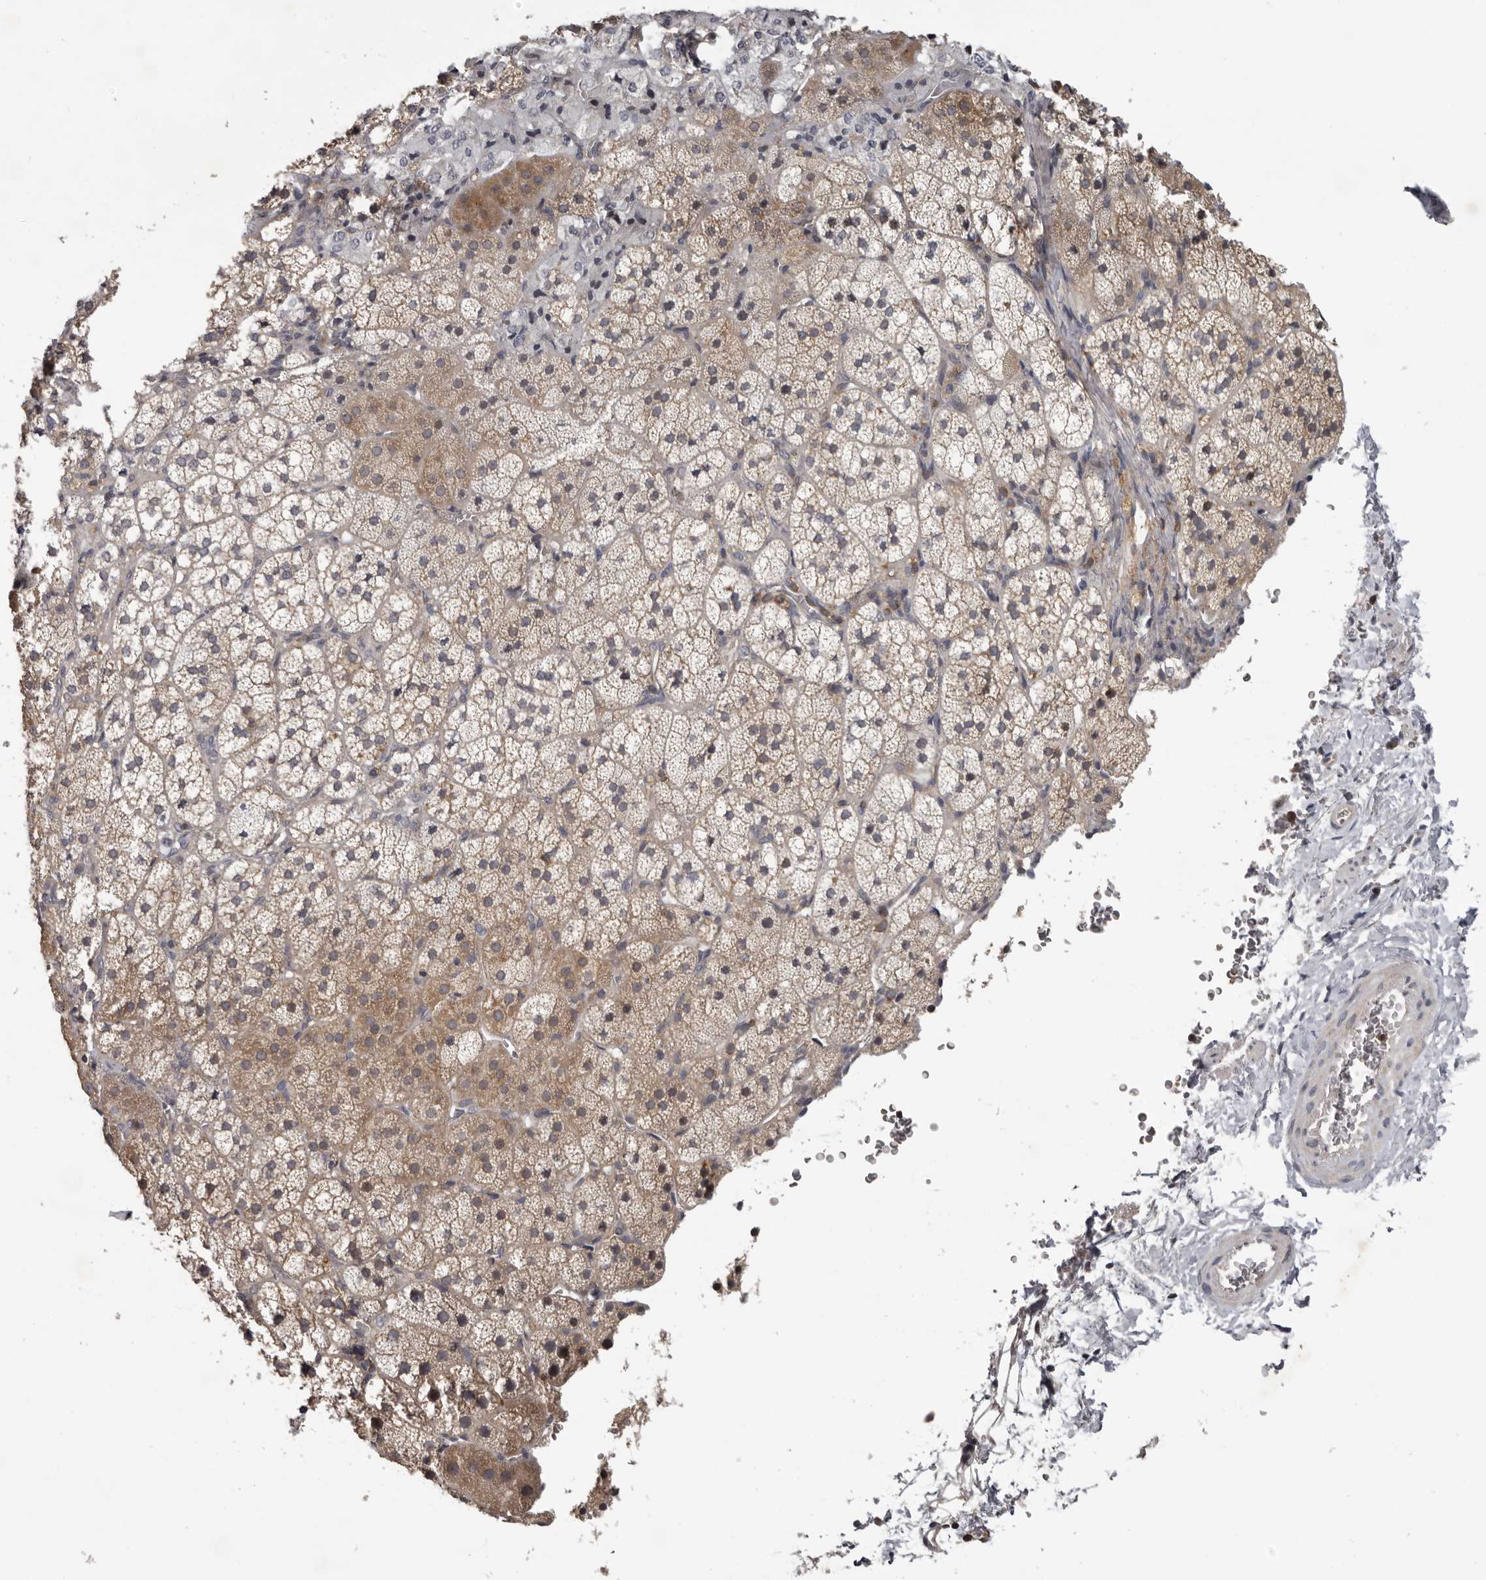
{"staining": {"intensity": "moderate", "quantity": "<25%", "location": "cytoplasmic/membranous"}, "tissue": "adrenal gland", "cell_type": "Glandular cells", "image_type": "normal", "snomed": [{"axis": "morphology", "description": "Normal tissue, NOS"}, {"axis": "topography", "description": "Adrenal gland"}], "caption": "Moderate cytoplasmic/membranous expression for a protein is present in approximately <25% of glandular cells of unremarkable adrenal gland using IHC.", "gene": "ANKRD44", "patient": {"sex": "female", "age": 44}}